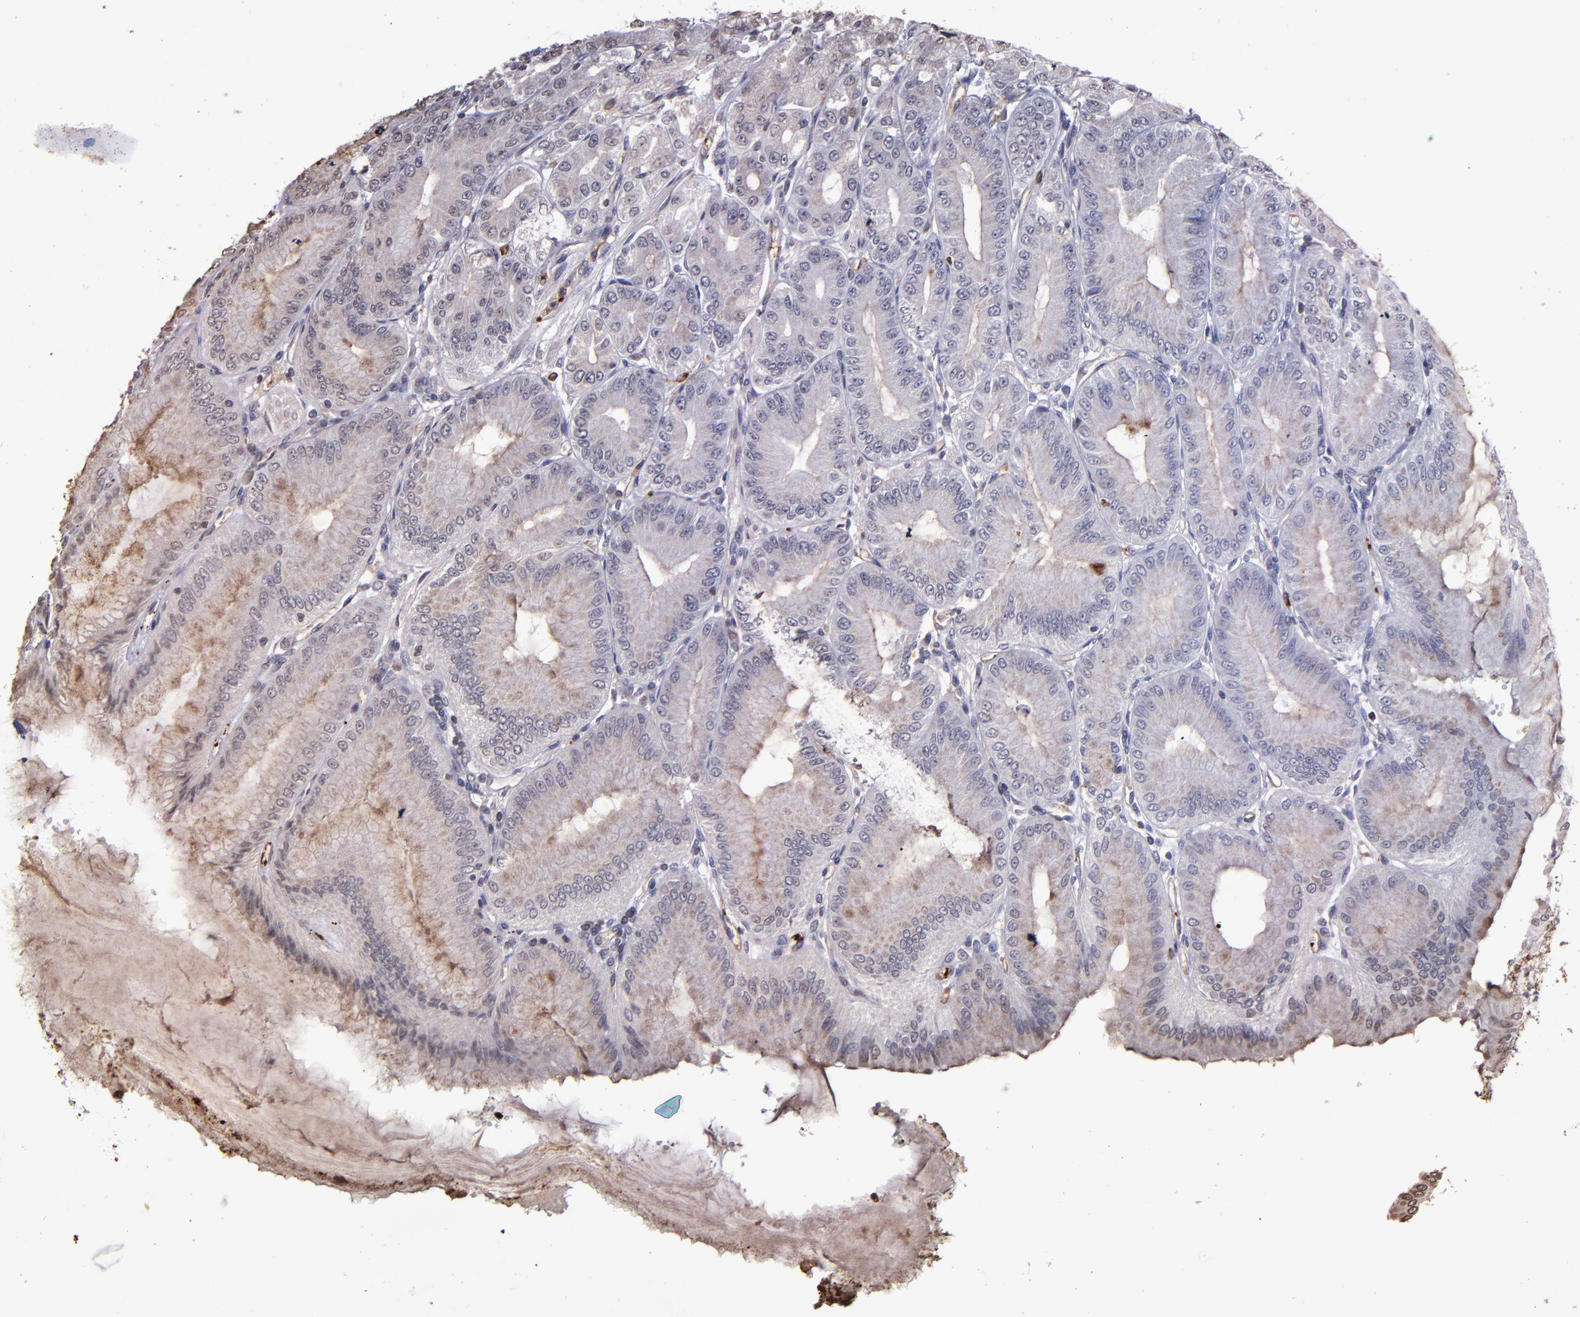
{"staining": {"intensity": "moderate", "quantity": ">75%", "location": "cytoplasmic/membranous"}, "tissue": "stomach", "cell_type": "Glandular cells", "image_type": "normal", "snomed": [{"axis": "morphology", "description": "Normal tissue, NOS"}, {"axis": "topography", "description": "Stomach, lower"}], "caption": "Normal stomach was stained to show a protein in brown. There is medium levels of moderate cytoplasmic/membranous staining in about >75% of glandular cells.", "gene": "SLC2A3", "patient": {"sex": "male", "age": 71}}